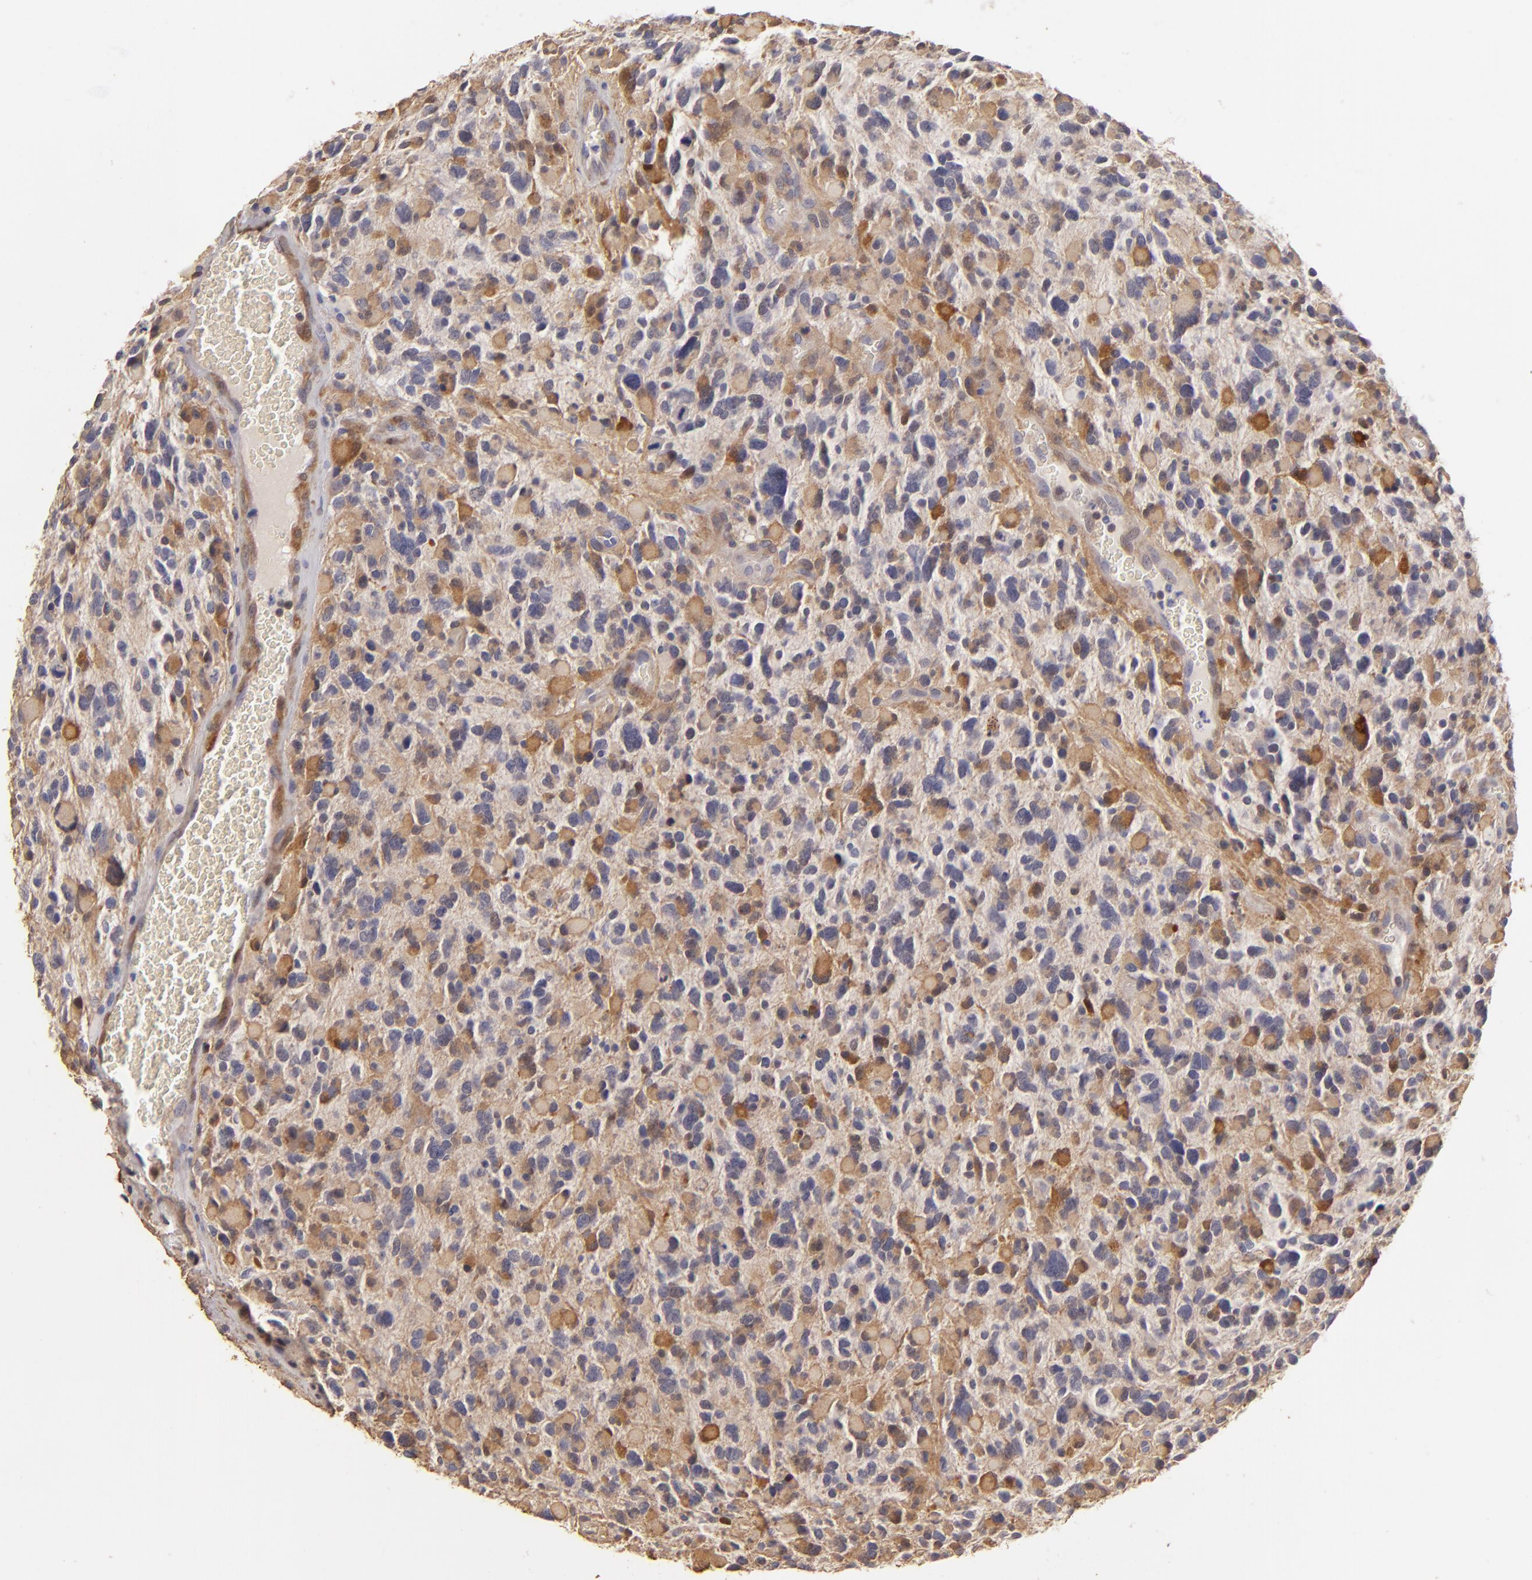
{"staining": {"intensity": "negative", "quantity": "none", "location": "none"}, "tissue": "glioma", "cell_type": "Tumor cells", "image_type": "cancer", "snomed": [{"axis": "morphology", "description": "Glioma, malignant, High grade"}, {"axis": "topography", "description": "Brain"}], "caption": "A high-resolution histopathology image shows immunohistochemistry staining of glioma, which reveals no significant positivity in tumor cells.", "gene": "HSPB6", "patient": {"sex": "female", "age": 37}}